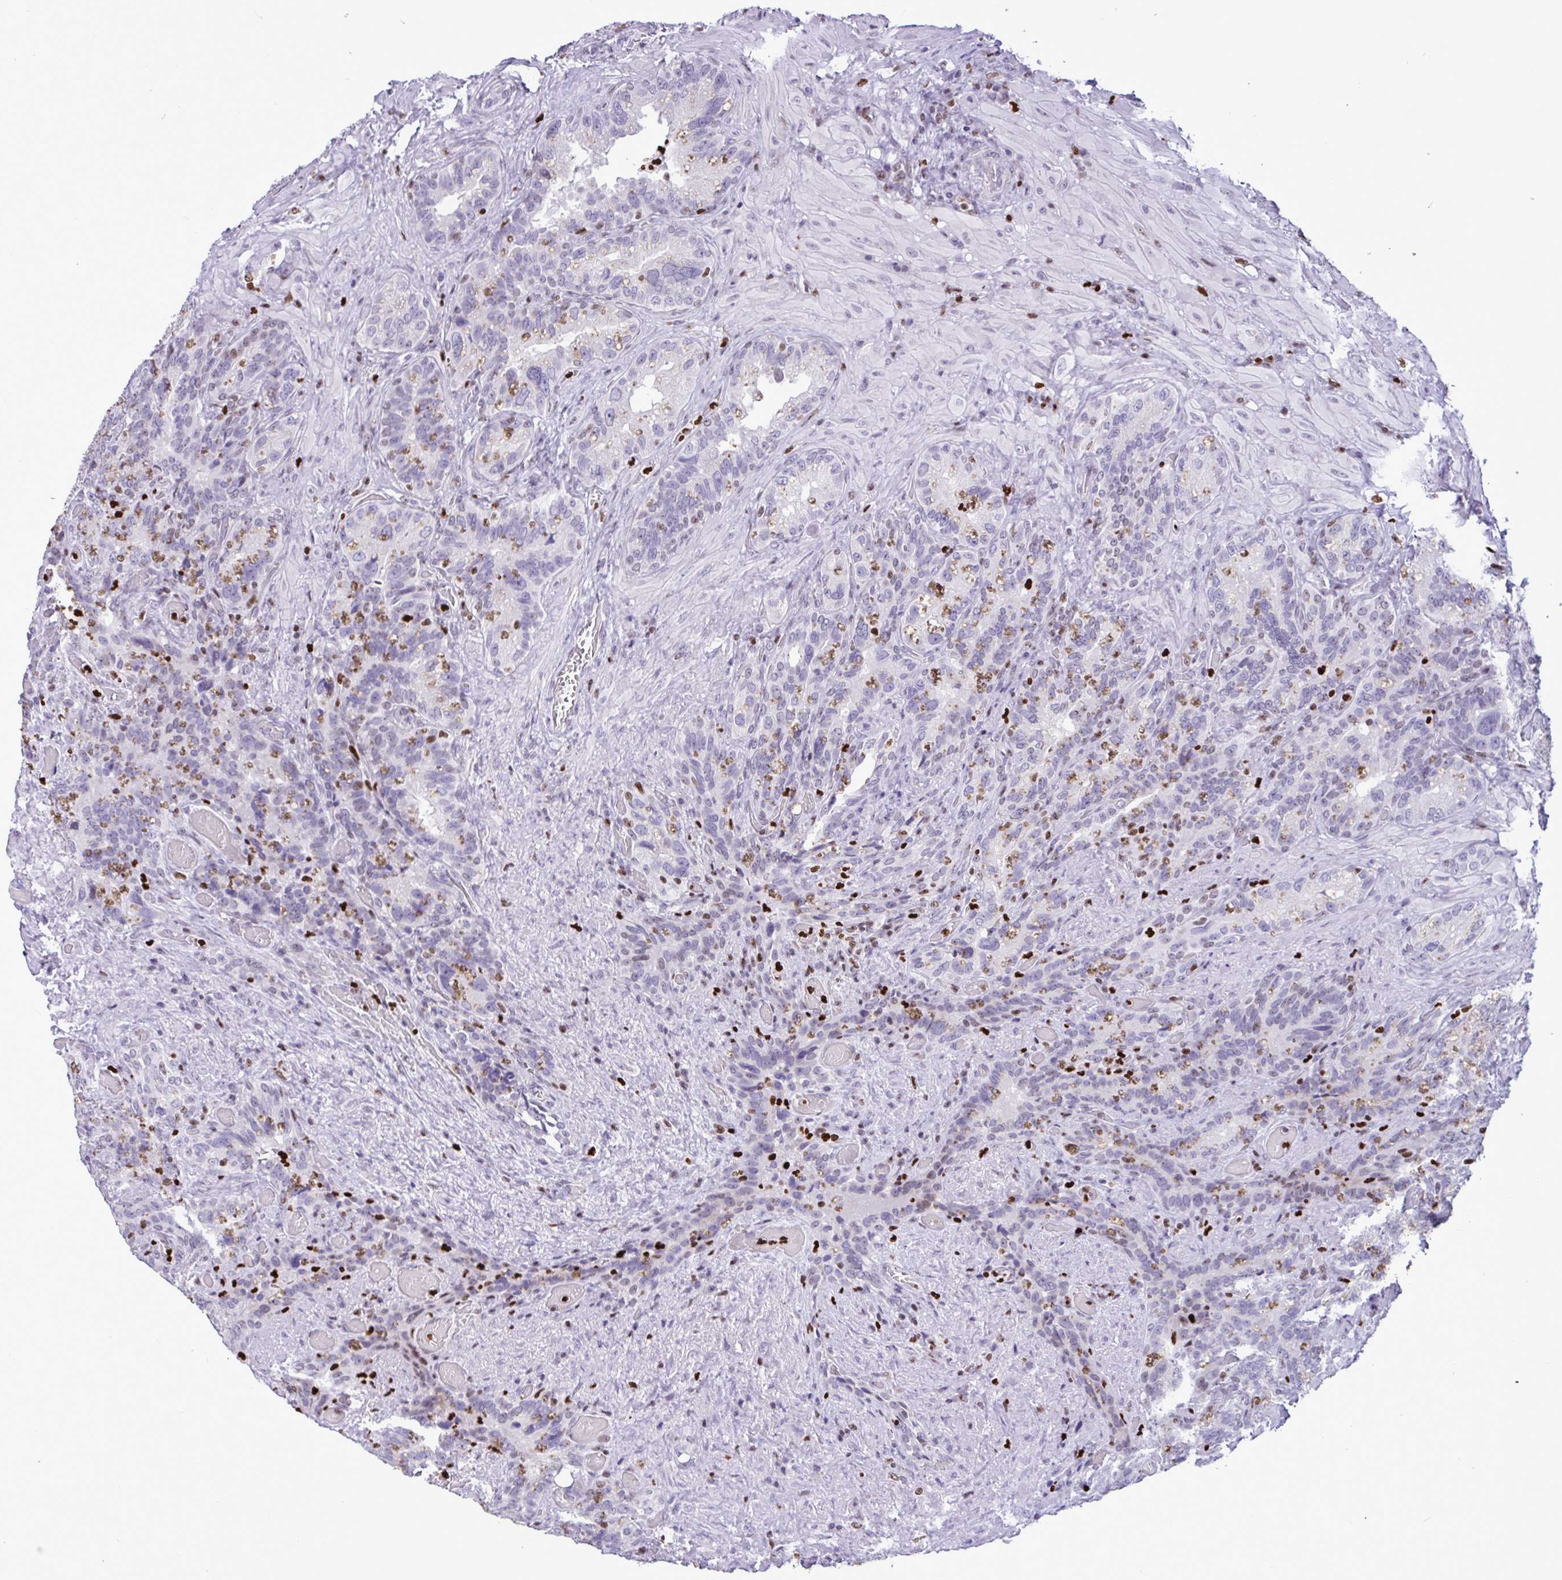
{"staining": {"intensity": "weak", "quantity": "<25%", "location": "nuclear"}, "tissue": "seminal vesicle", "cell_type": "Glandular cells", "image_type": "normal", "snomed": [{"axis": "morphology", "description": "Normal tissue, NOS"}, {"axis": "topography", "description": "Seminal veicle"}], "caption": "This micrograph is of normal seminal vesicle stained with immunohistochemistry to label a protein in brown with the nuclei are counter-stained blue. There is no staining in glandular cells.", "gene": "HMGB2", "patient": {"sex": "male", "age": 68}}